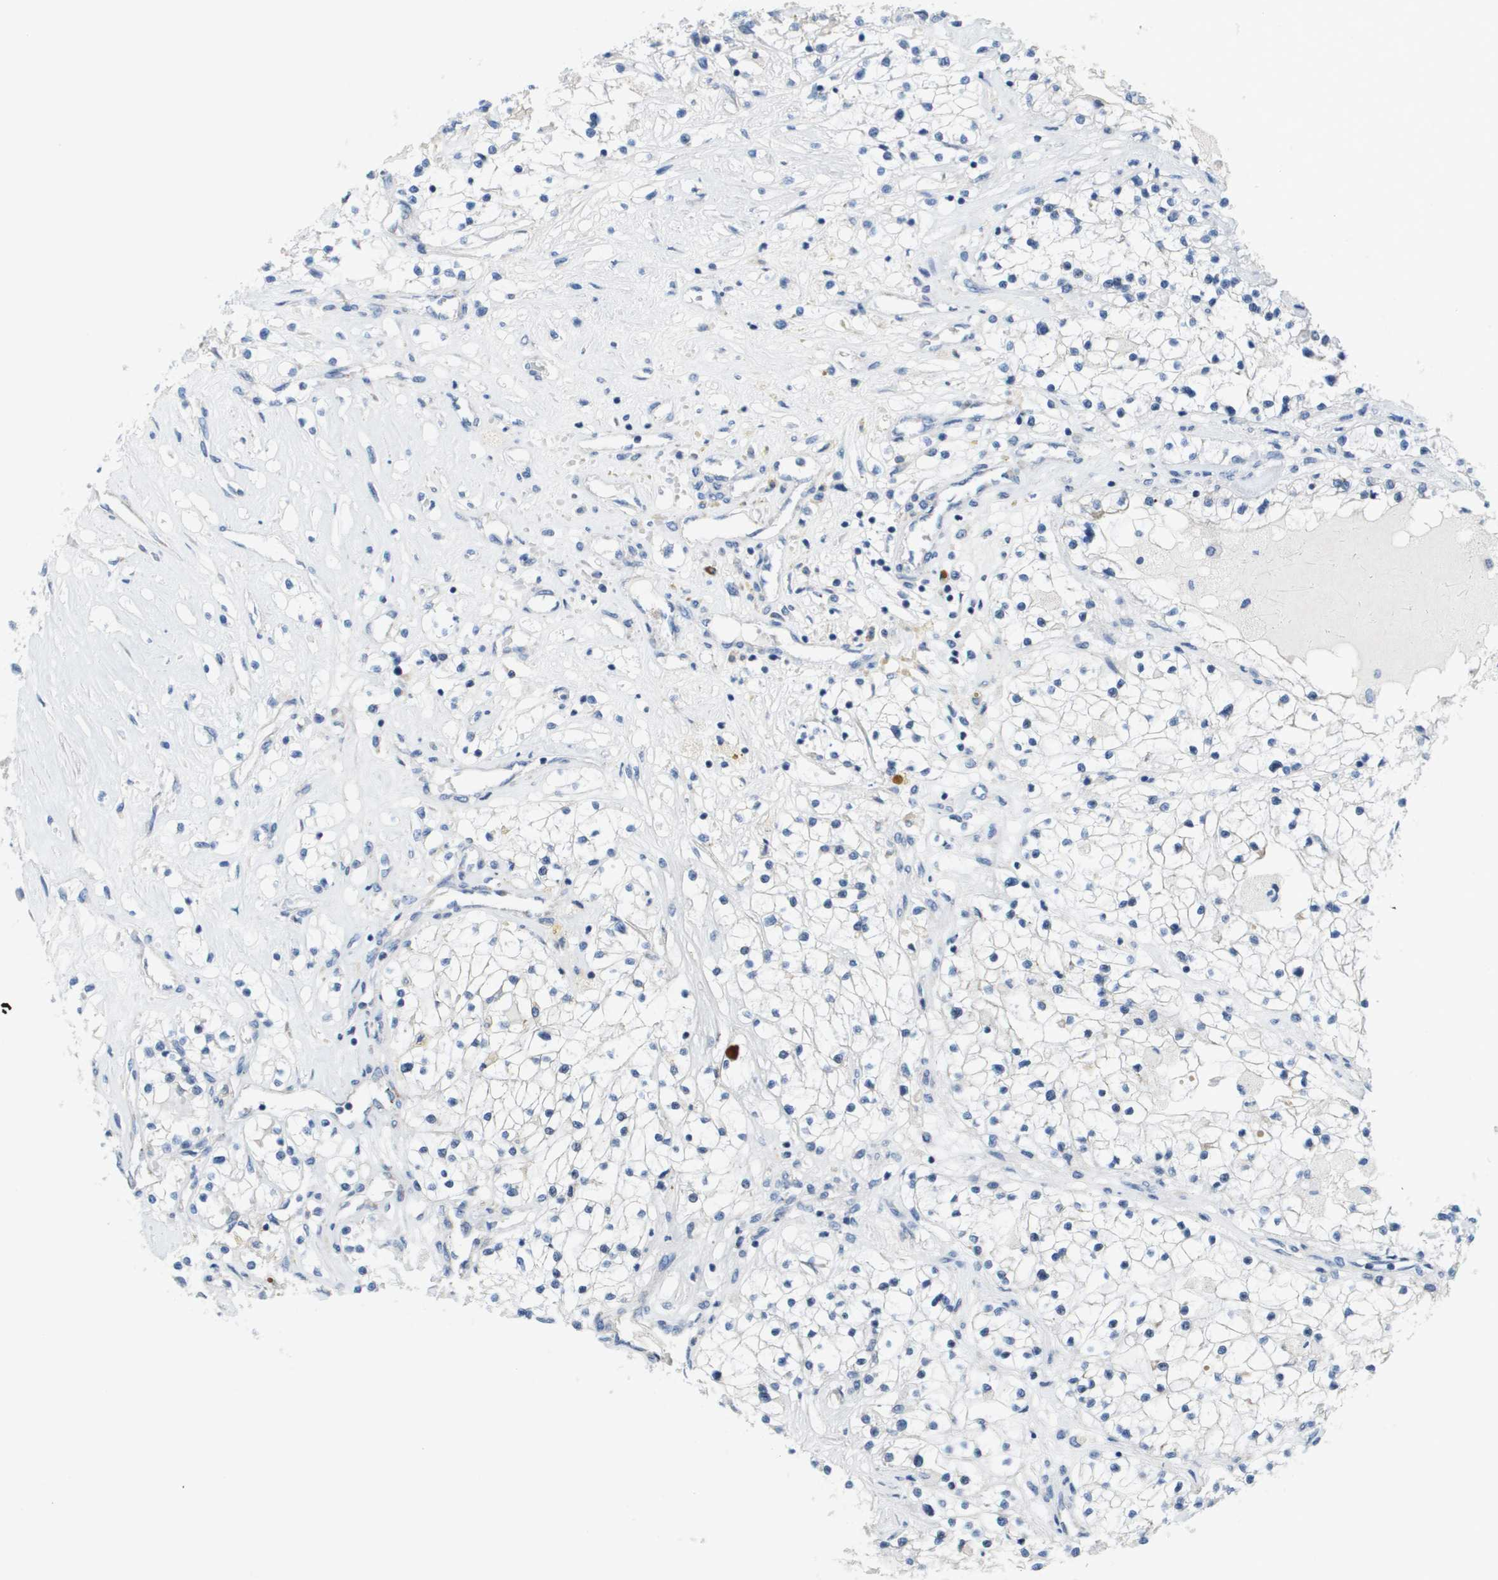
{"staining": {"intensity": "negative", "quantity": "none", "location": "none"}, "tissue": "renal cancer", "cell_type": "Tumor cells", "image_type": "cancer", "snomed": [{"axis": "morphology", "description": "Adenocarcinoma, NOS"}, {"axis": "topography", "description": "Kidney"}], "caption": "Immunohistochemical staining of human renal cancer (adenocarcinoma) exhibits no significant expression in tumor cells.", "gene": "CD3G", "patient": {"sex": "male", "age": 68}}